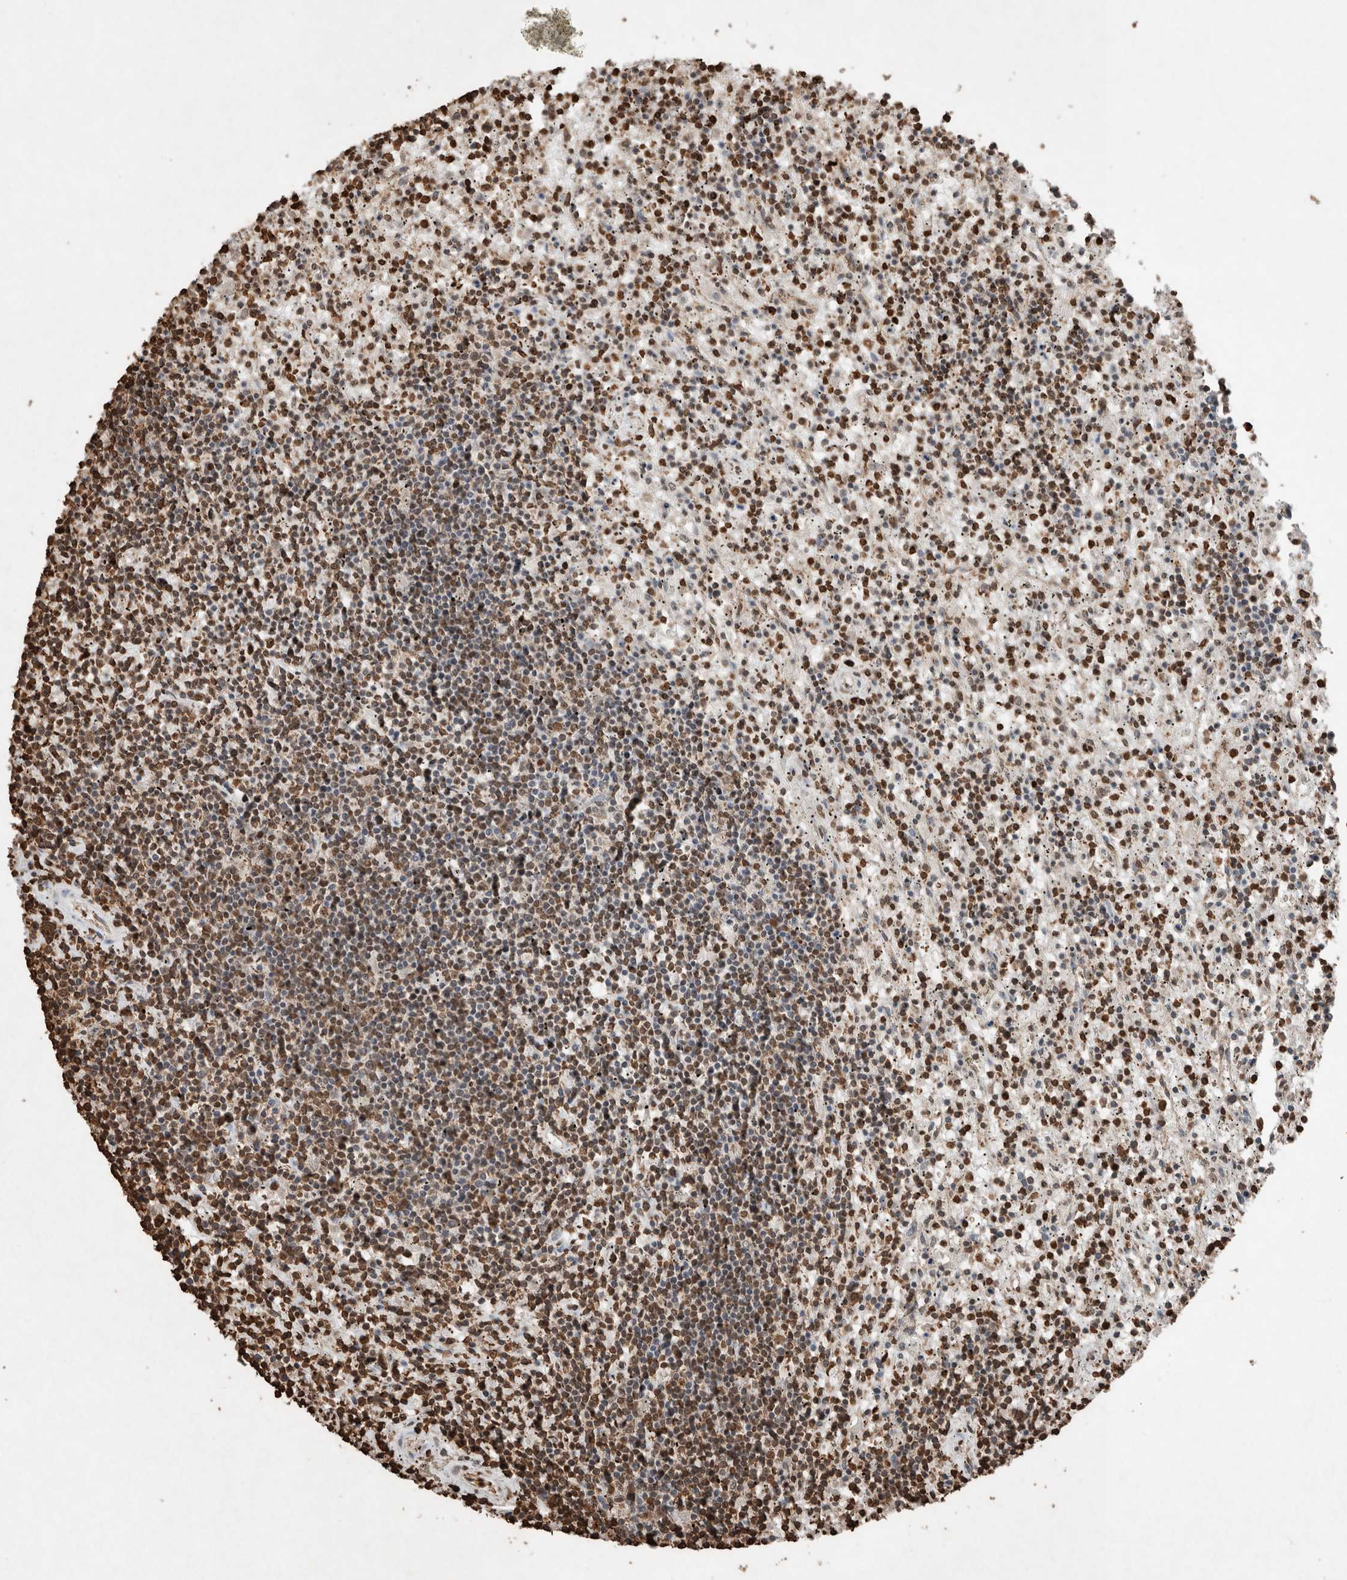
{"staining": {"intensity": "moderate", "quantity": "25%-75%", "location": "nuclear"}, "tissue": "lymphoma", "cell_type": "Tumor cells", "image_type": "cancer", "snomed": [{"axis": "morphology", "description": "Malignant lymphoma, non-Hodgkin's type, Low grade"}, {"axis": "topography", "description": "Spleen"}], "caption": "There is medium levels of moderate nuclear positivity in tumor cells of lymphoma, as demonstrated by immunohistochemical staining (brown color).", "gene": "FSTL3", "patient": {"sex": "male", "age": 76}}